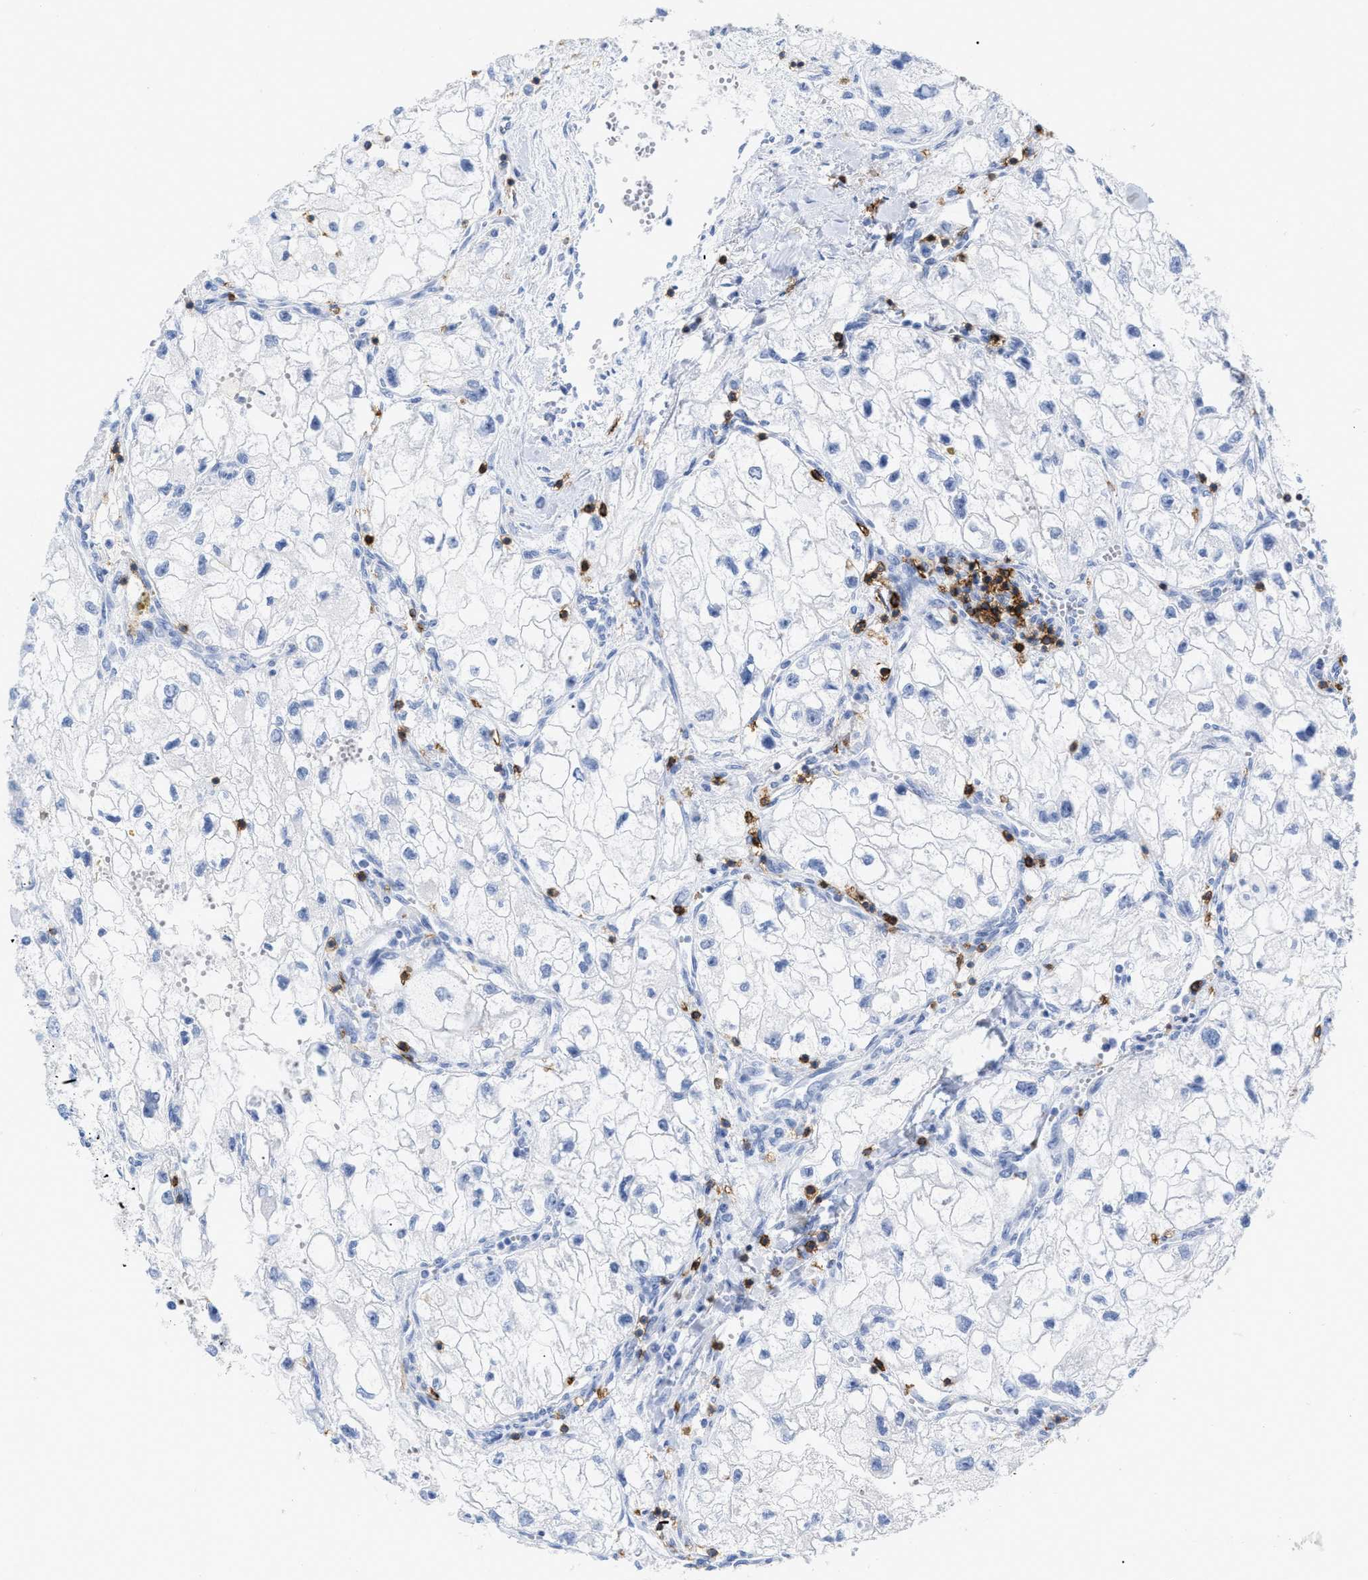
{"staining": {"intensity": "negative", "quantity": "none", "location": "none"}, "tissue": "renal cancer", "cell_type": "Tumor cells", "image_type": "cancer", "snomed": [{"axis": "morphology", "description": "Adenocarcinoma, NOS"}, {"axis": "topography", "description": "Kidney"}], "caption": "Tumor cells show no significant protein expression in renal cancer (adenocarcinoma). Nuclei are stained in blue.", "gene": "CD5", "patient": {"sex": "female", "age": 70}}